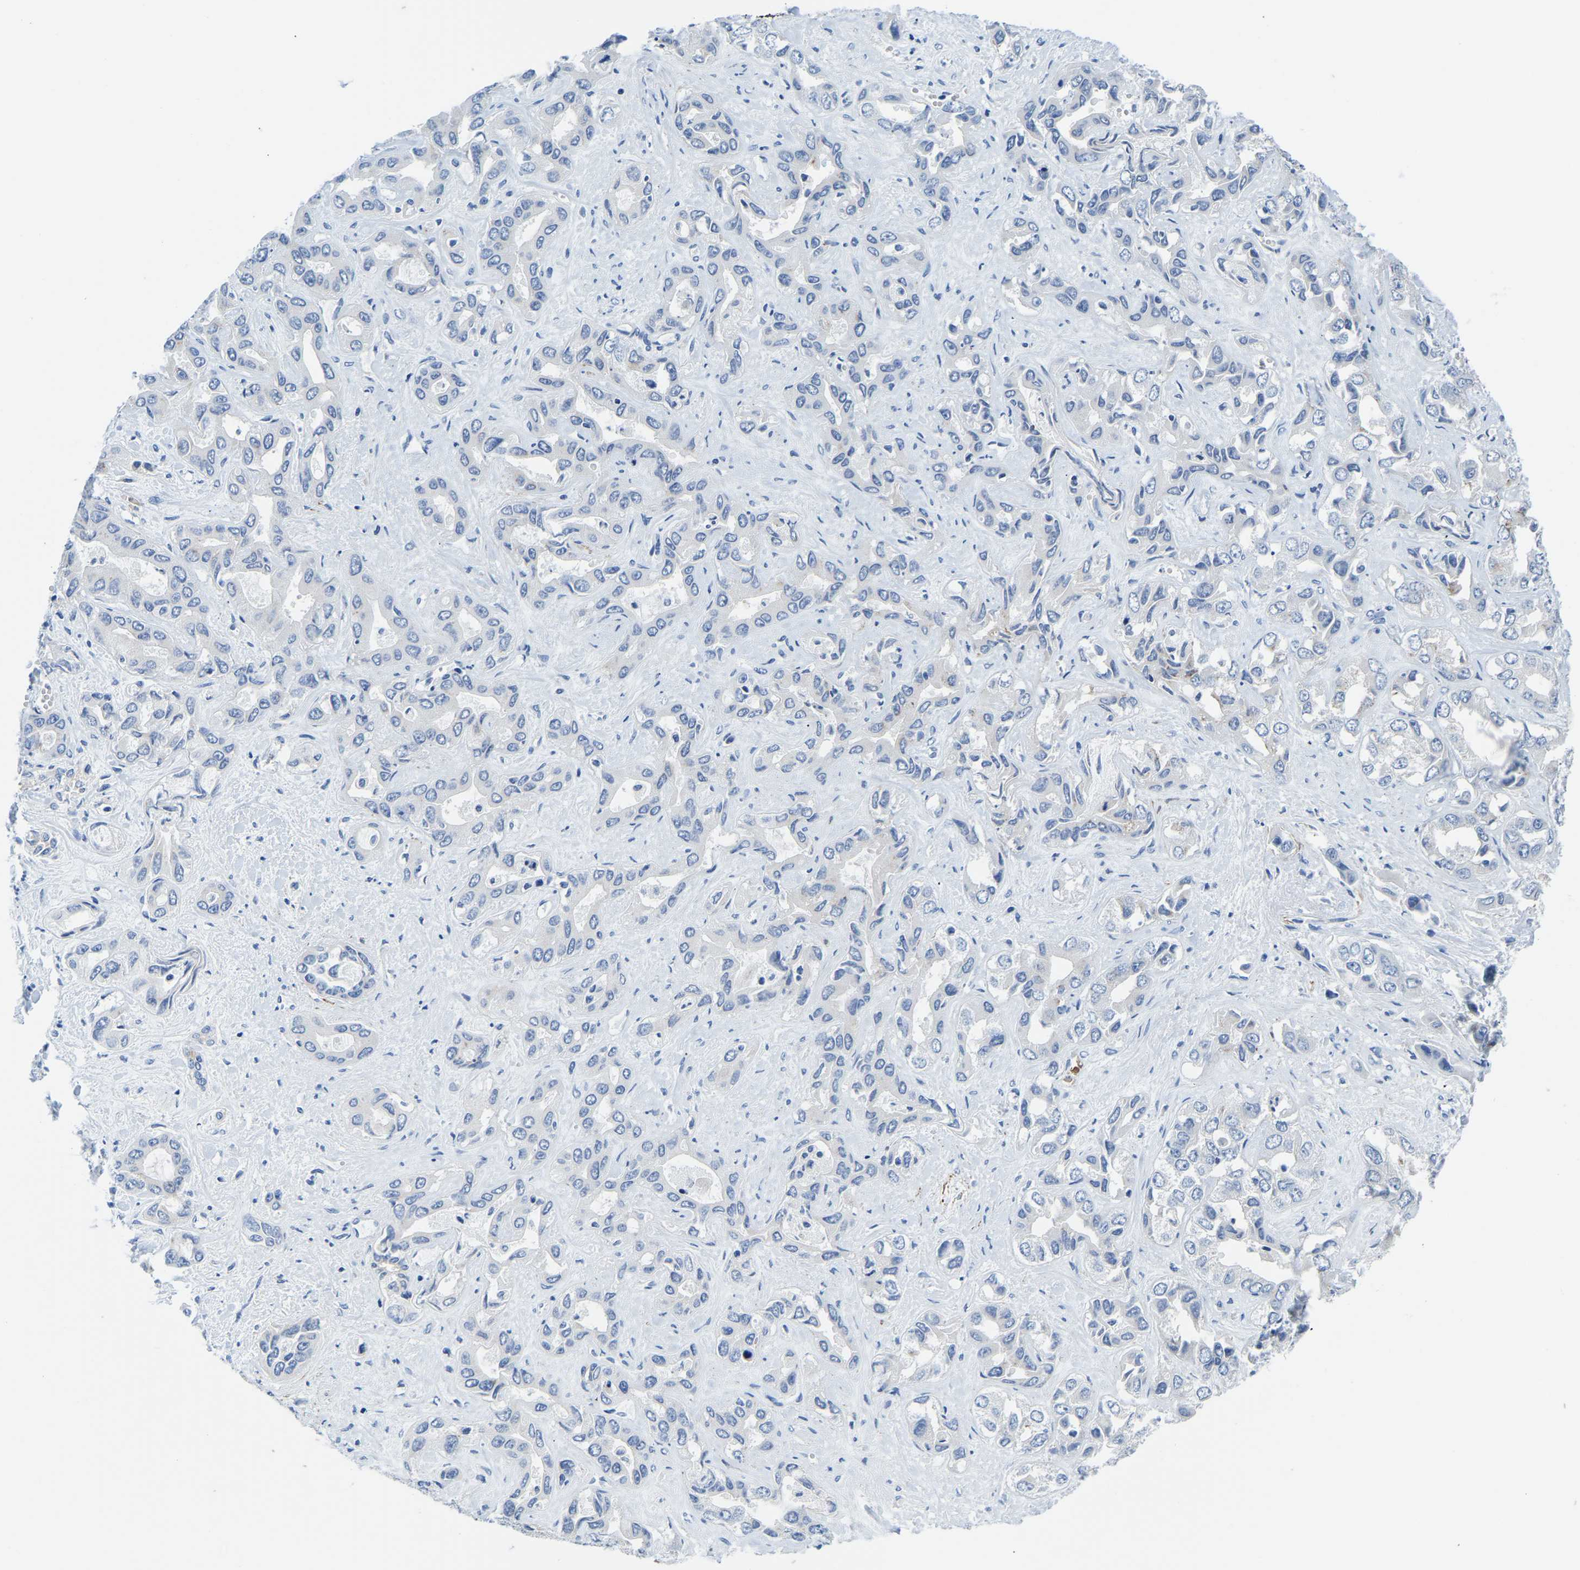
{"staining": {"intensity": "weak", "quantity": "<25%", "location": "cytoplasmic/membranous"}, "tissue": "liver cancer", "cell_type": "Tumor cells", "image_type": "cancer", "snomed": [{"axis": "morphology", "description": "Cholangiocarcinoma"}, {"axis": "topography", "description": "Liver"}], "caption": "Tumor cells show no significant expression in liver cholangiocarcinoma. (DAB (3,3'-diaminobenzidine) IHC with hematoxylin counter stain).", "gene": "LIAS", "patient": {"sex": "female", "age": 52}}